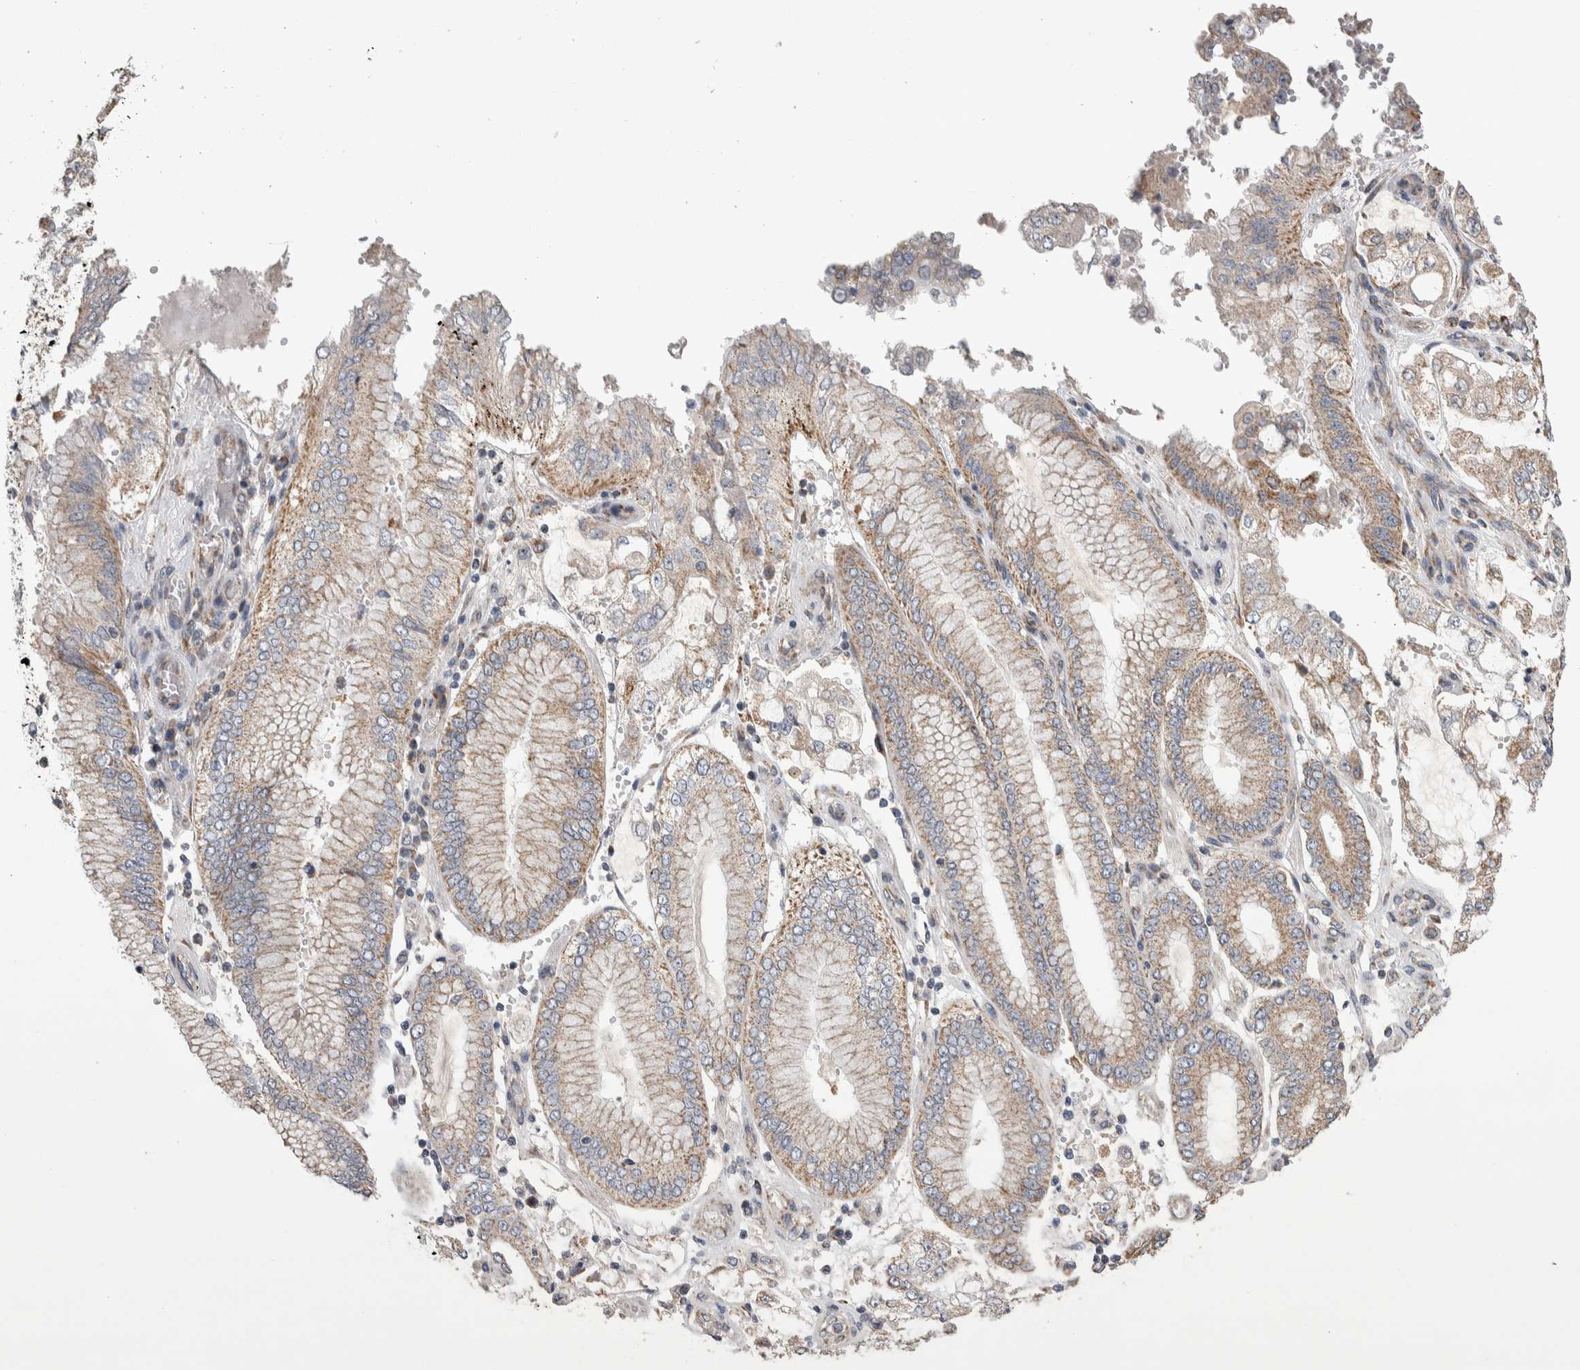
{"staining": {"intensity": "moderate", "quantity": "25%-75%", "location": "cytoplasmic/membranous"}, "tissue": "stomach cancer", "cell_type": "Tumor cells", "image_type": "cancer", "snomed": [{"axis": "morphology", "description": "Adenocarcinoma, NOS"}, {"axis": "topography", "description": "Stomach"}], "caption": "Immunohistochemical staining of stomach adenocarcinoma shows medium levels of moderate cytoplasmic/membranous protein positivity in approximately 25%-75% of tumor cells. (DAB (3,3'-diaminobenzidine) = brown stain, brightfield microscopy at high magnification).", "gene": "SCO1", "patient": {"sex": "male", "age": 76}}